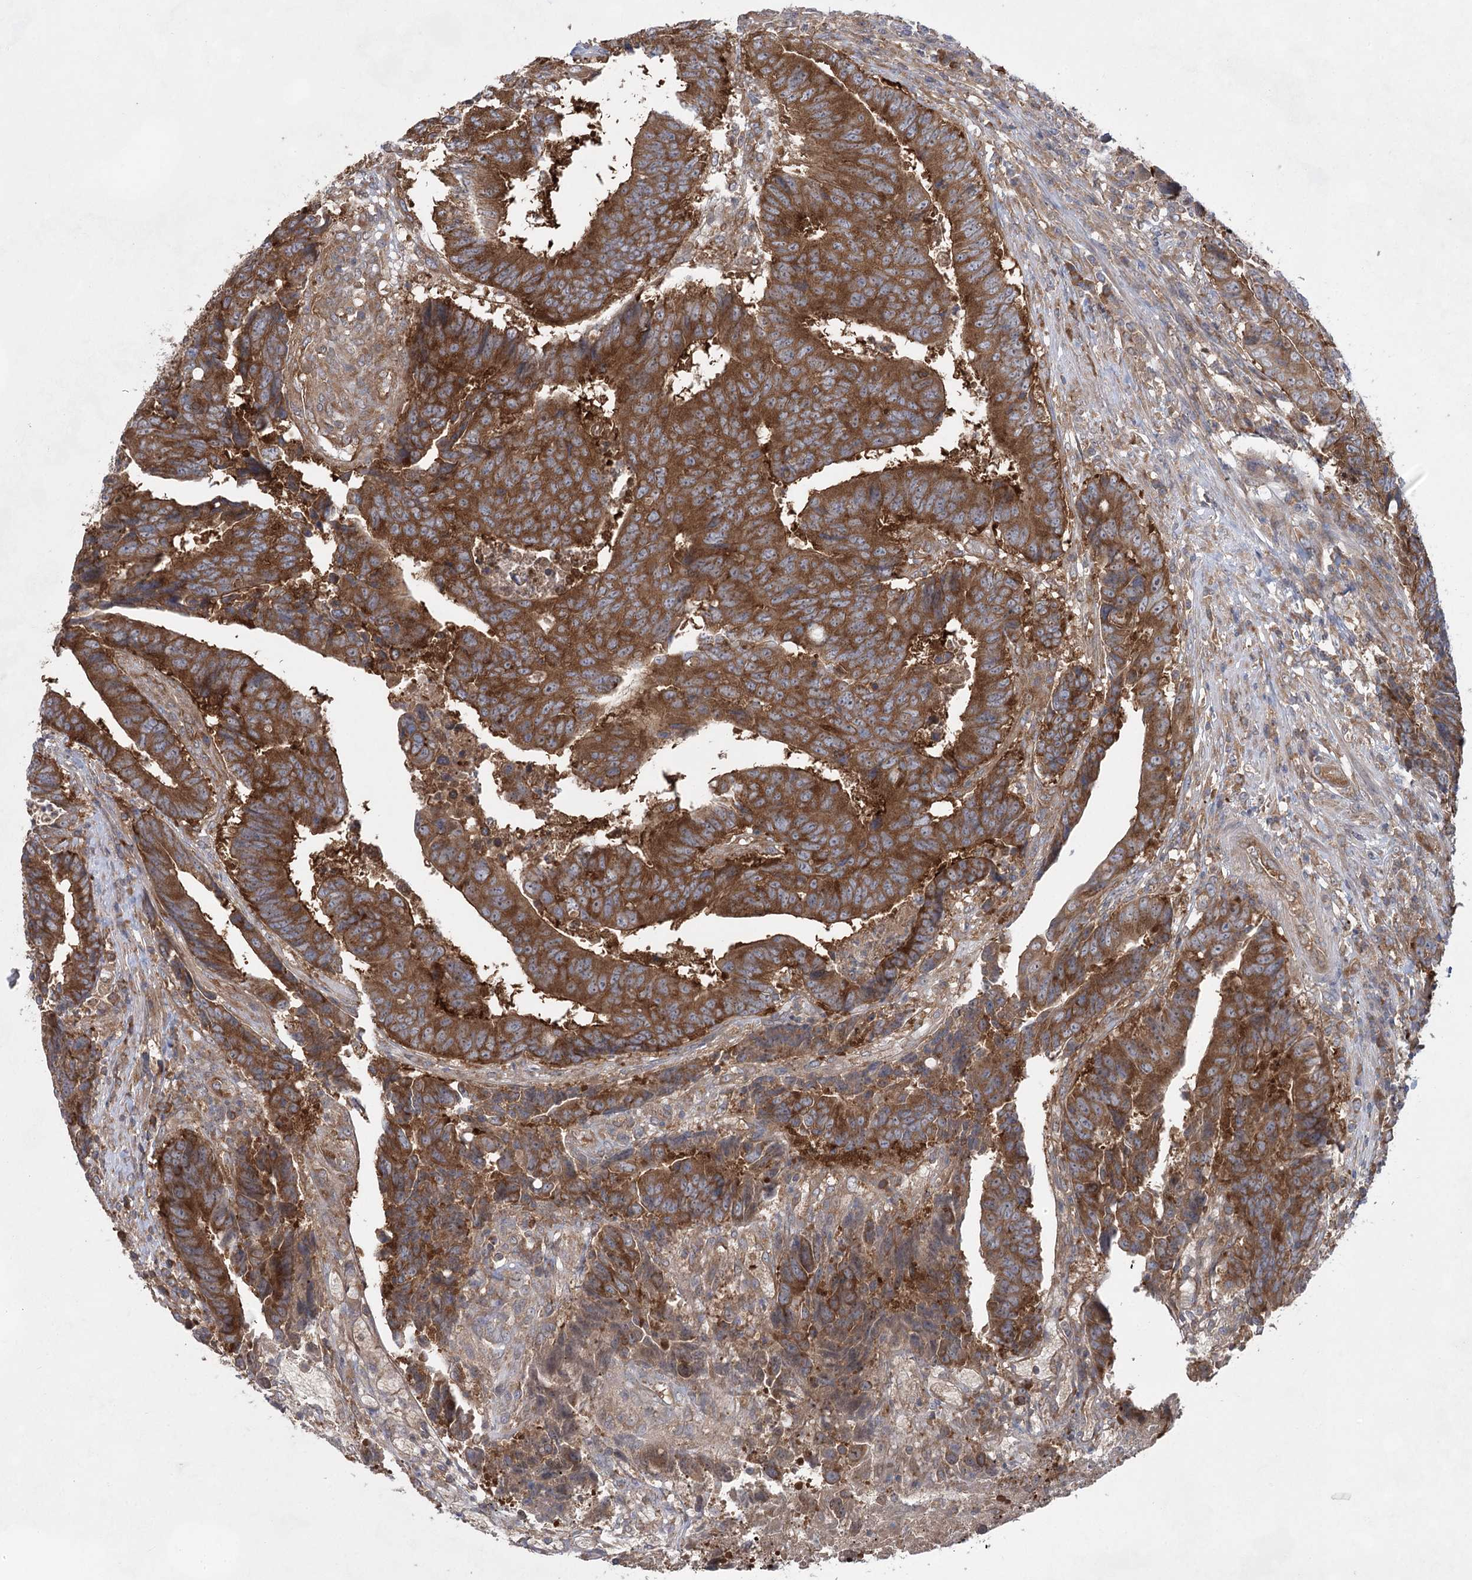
{"staining": {"intensity": "strong", "quantity": ">75%", "location": "cytoplasmic/membranous"}, "tissue": "colorectal cancer", "cell_type": "Tumor cells", "image_type": "cancer", "snomed": [{"axis": "morphology", "description": "Adenocarcinoma, NOS"}, {"axis": "topography", "description": "Rectum"}], "caption": "Immunohistochemical staining of adenocarcinoma (colorectal) reveals high levels of strong cytoplasmic/membranous protein expression in about >75% of tumor cells.", "gene": "EIF3A", "patient": {"sex": "male", "age": 84}}